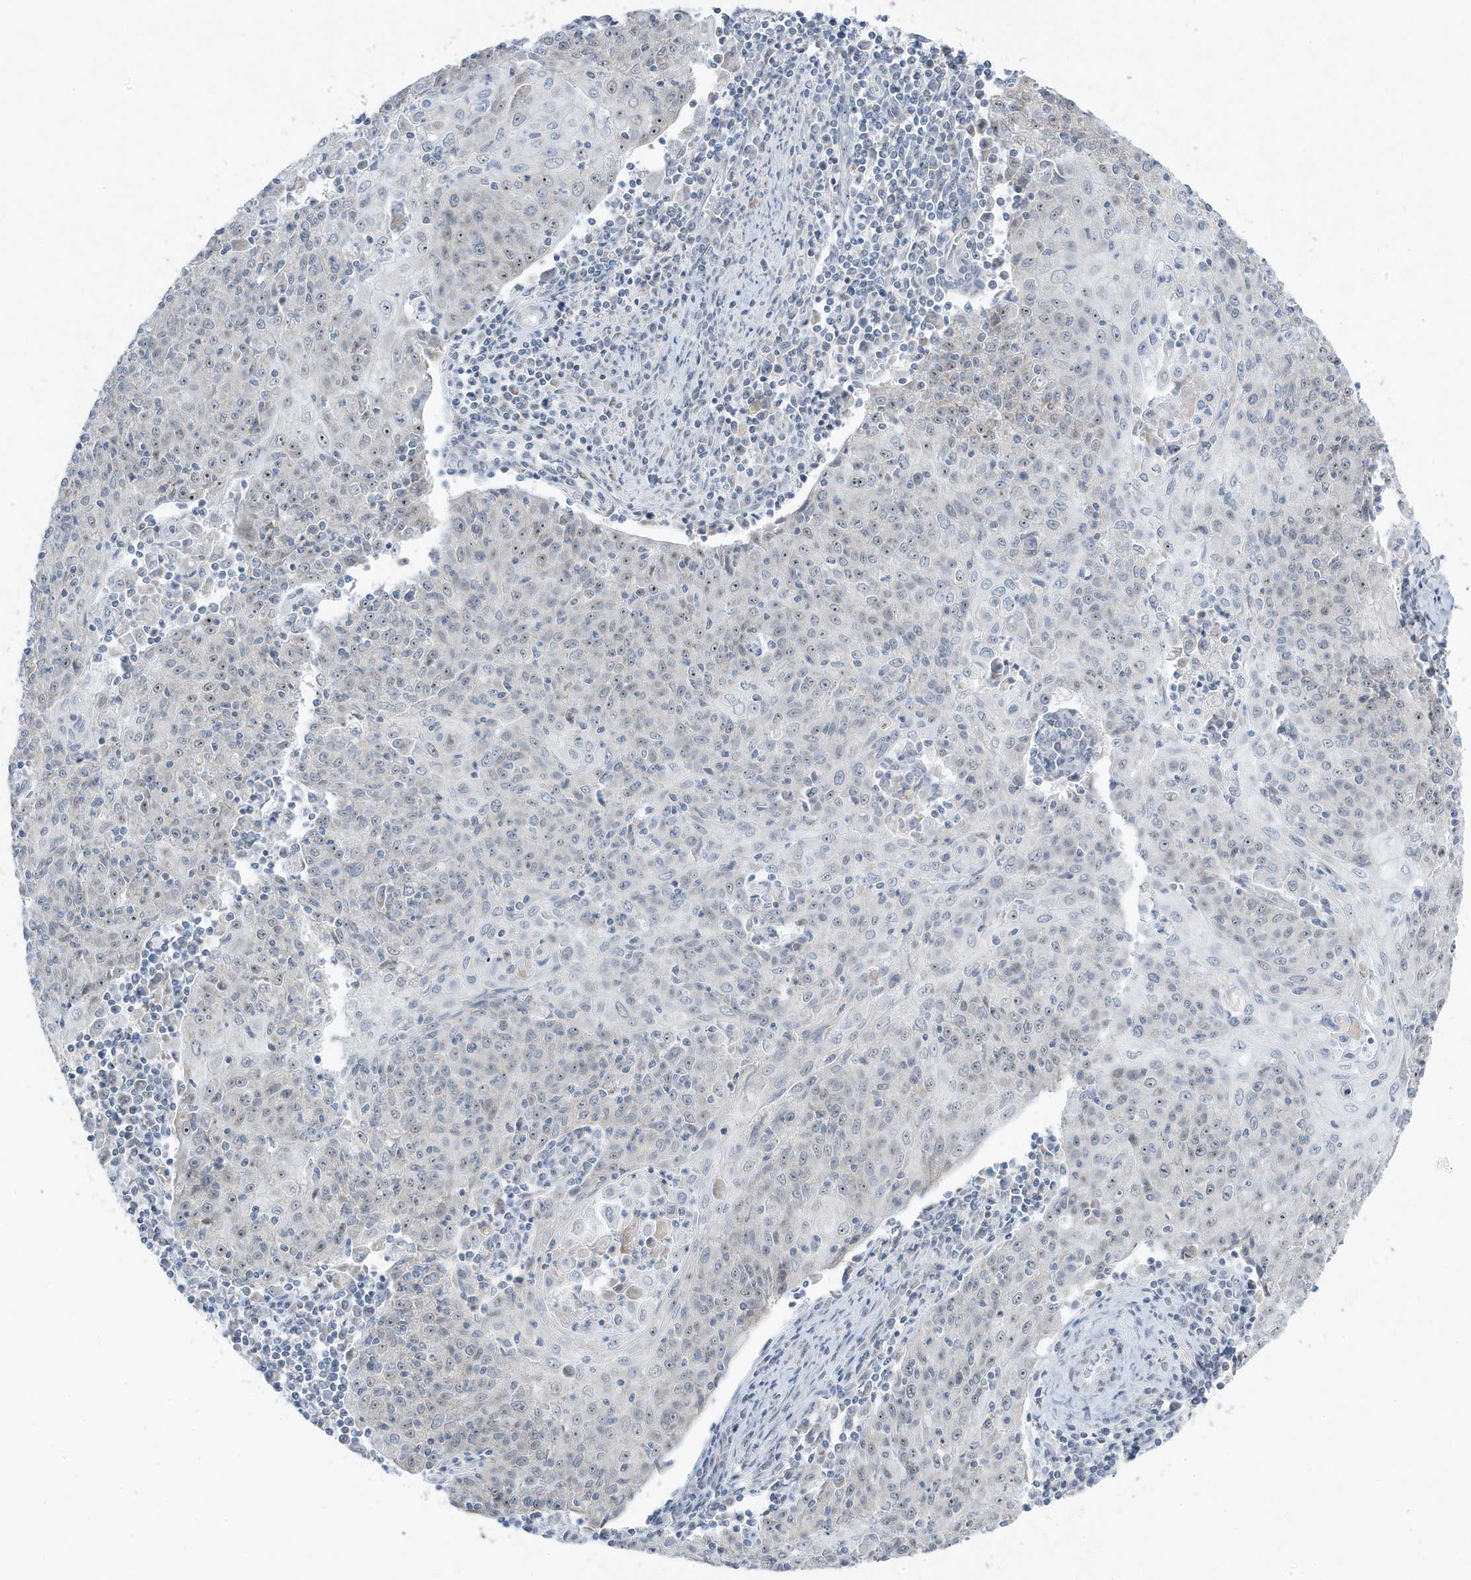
{"staining": {"intensity": "negative", "quantity": "none", "location": "none"}, "tissue": "cervical cancer", "cell_type": "Tumor cells", "image_type": "cancer", "snomed": [{"axis": "morphology", "description": "Squamous cell carcinoma, NOS"}, {"axis": "topography", "description": "Cervix"}], "caption": "DAB immunohistochemical staining of cervical cancer (squamous cell carcinoma) exhibits no significant staining in tumor cells.", "gene": "TSEN15", "patient": {"sex": "female", "age": 48}}